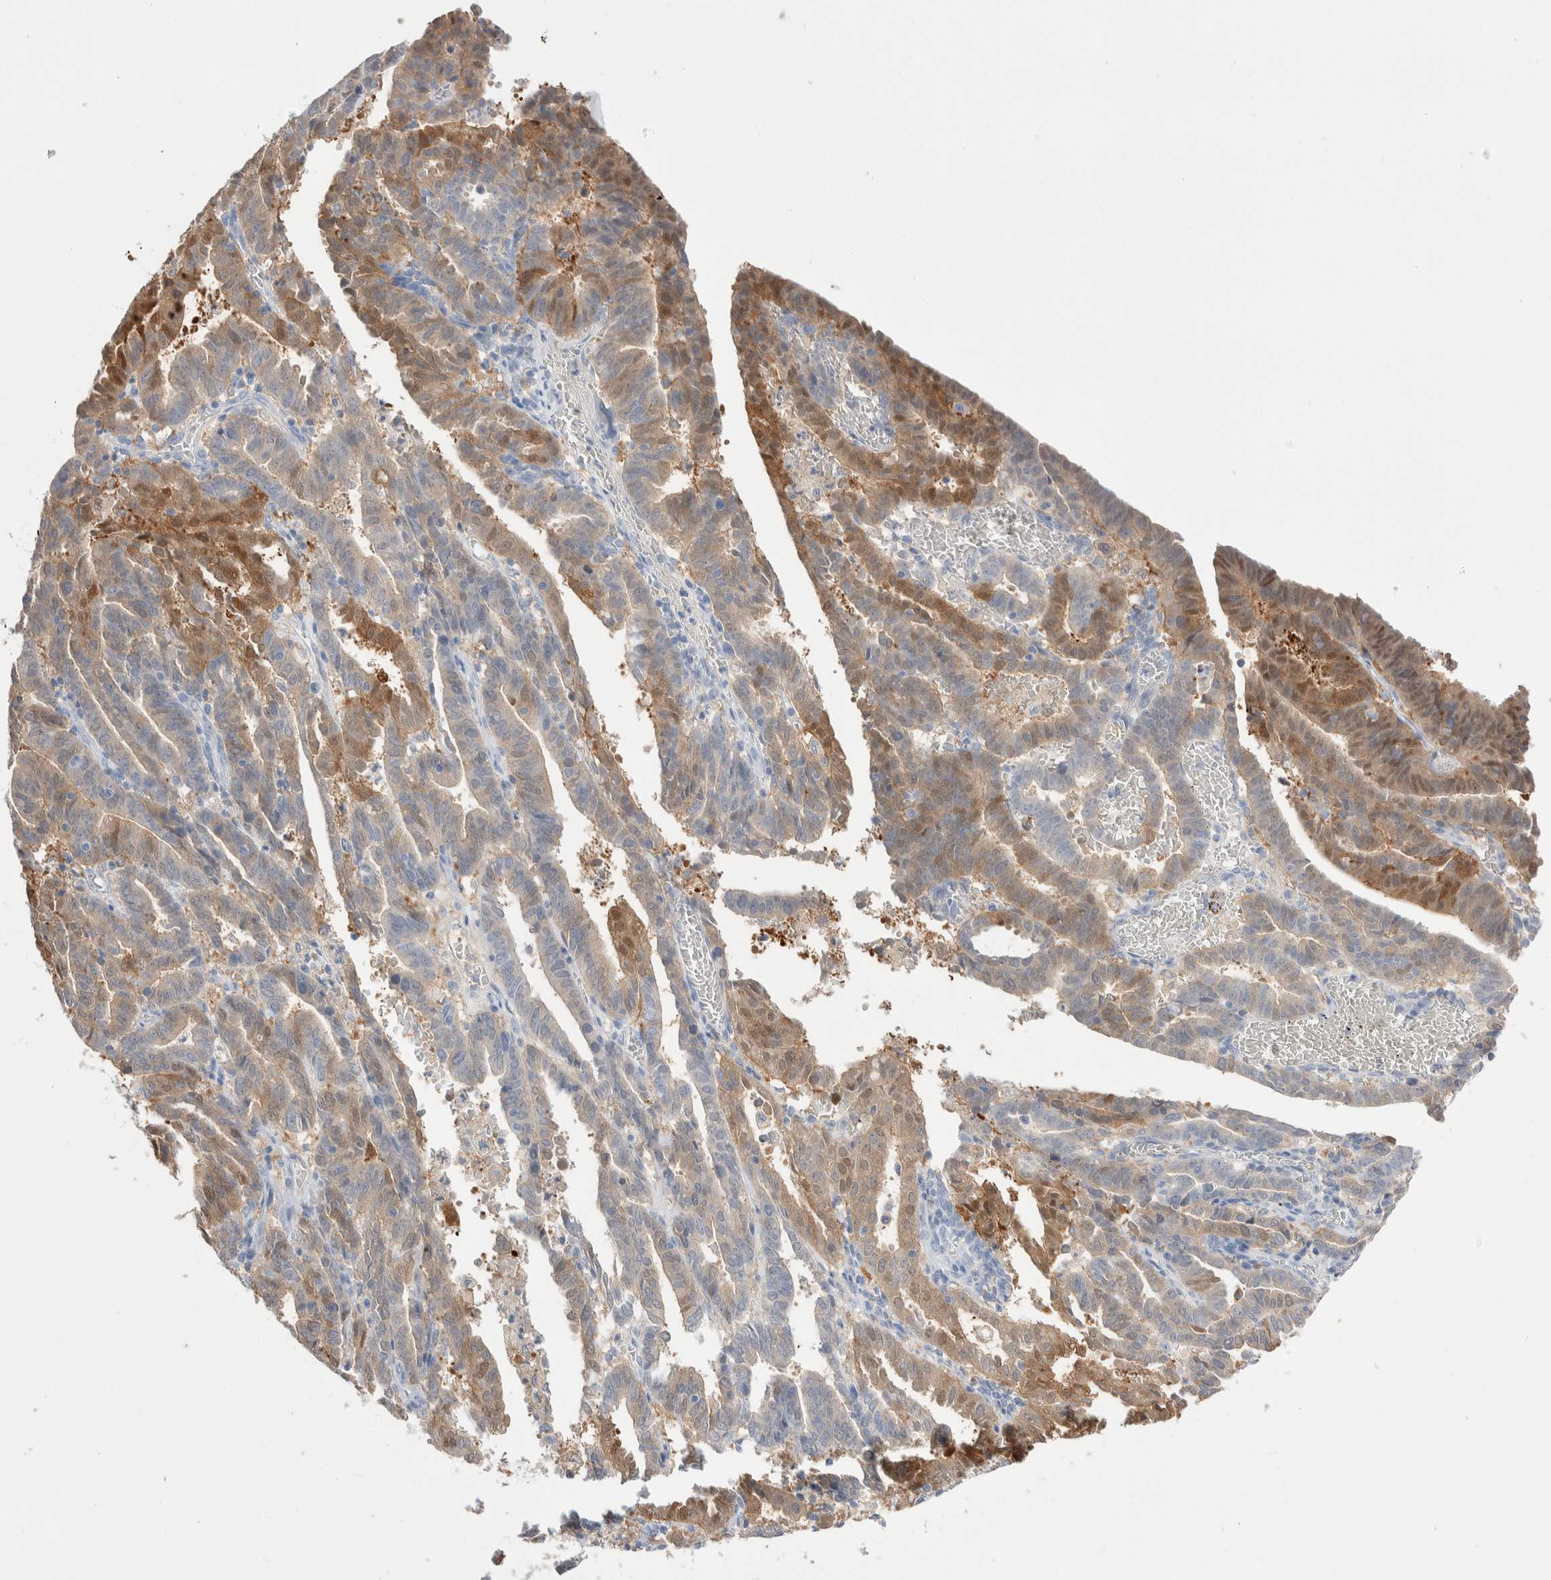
{"staining": {"intensity": "moderate", "quantity": "25%-75%", "location": "cytoplasmic/membranous,nuclear"}, "tissue": "endometrial cancer", "cell_type": "Tumor cells", "image_type": "cancer", "snomed": [{"axis": "morphology", "description": "Adenocarcinoma, NOS"}, {"axis": "topography", "description": "Uterus"}], "caption": "Endometrial cancer stained for a protein (brown) exhibits moderate cytoplasmic/membranous and nuclear positive staining in about 25%-75% of tumor cells.", "gene": "GDA", "patient": {"sex": "female", "age": 83}}